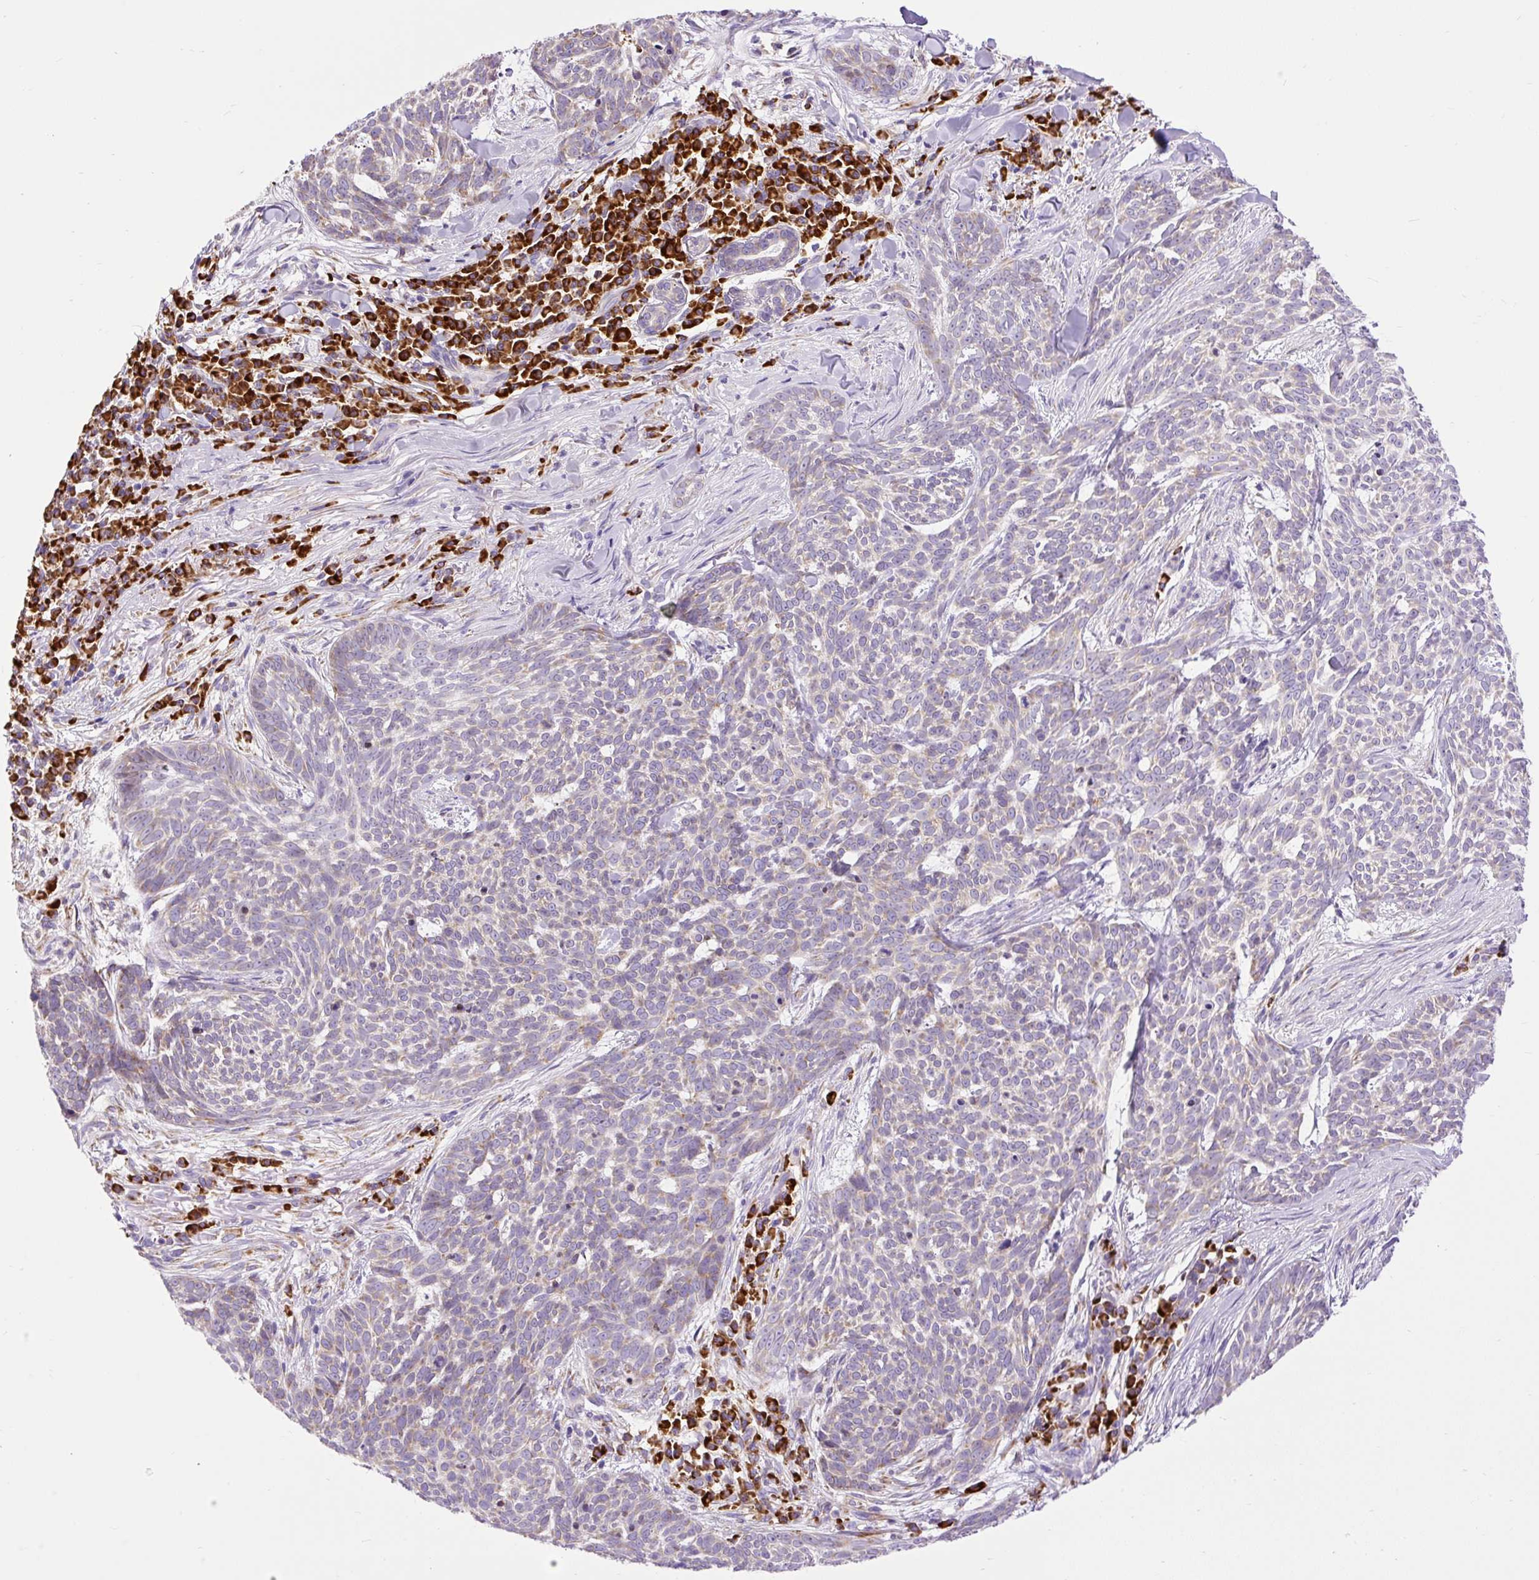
{"staining": {"intensity": "weak", "quantity": "25%-75%", "location": "cytoplasmic/membranous"}, "tissue": "skin cancer", "cell_type": "Tumor cells", "image_type": "cancer", "snomed": [{"axis": "morphology", "description": "Basal cell carcinoma"}, {"axis": "topography", "description": "Skin"}], "caption": "Protein expression by immunohistochemistry shows weak cytoplasmic/membranous staining in approximately 25%-75% of tumor cells in skin cancer. The staining is performed using DAB (3,3'-diaminobenzidine) brown chromogen to label protein expression. The nuclei are counter-stained blue using hematoxylin.", "gene": "DDOST", "patient": {"sex": "female", "age": 93}}